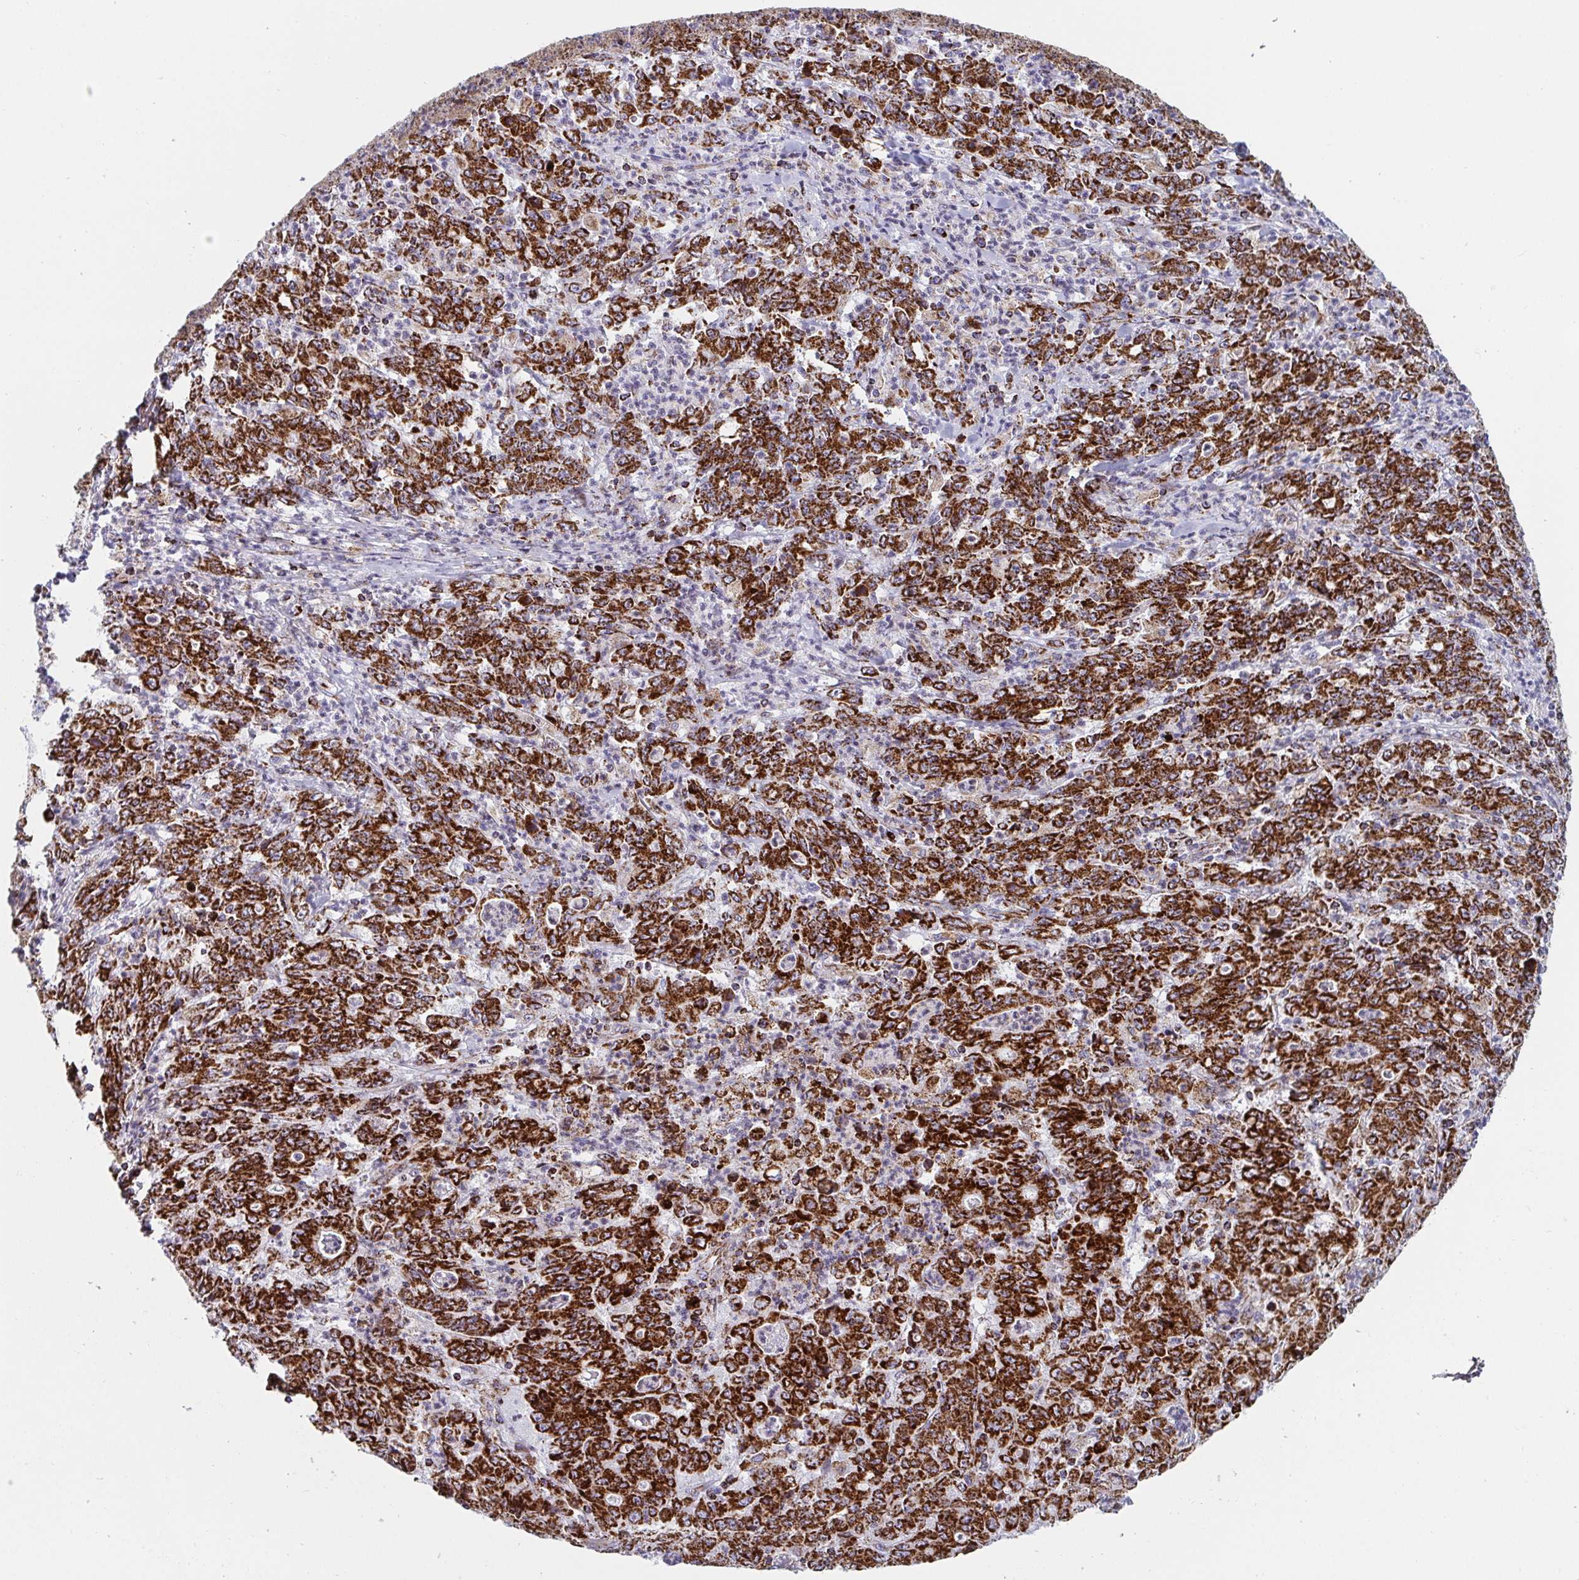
{"staining": {"intensity": "strong", "quantity": ">75%", "location": "cytoplasmic/membranous"}, "tissue": "stomach cancer", "cell_type": "Tumor cells", "image_type": "cancer", "snomed": [{"axis": "morphology", "description": "Adenocarcinoma, NOS"}, {"axis": "topography", "description": "Stomach, lower"}], "caption": "Strong cytoplasmic/membranous positivity is present in about >75% of tumor cells in stomach adenocarcinoma.", "gene": "ATP5MJ", "patient": {"sex": "female", "age": 71}}